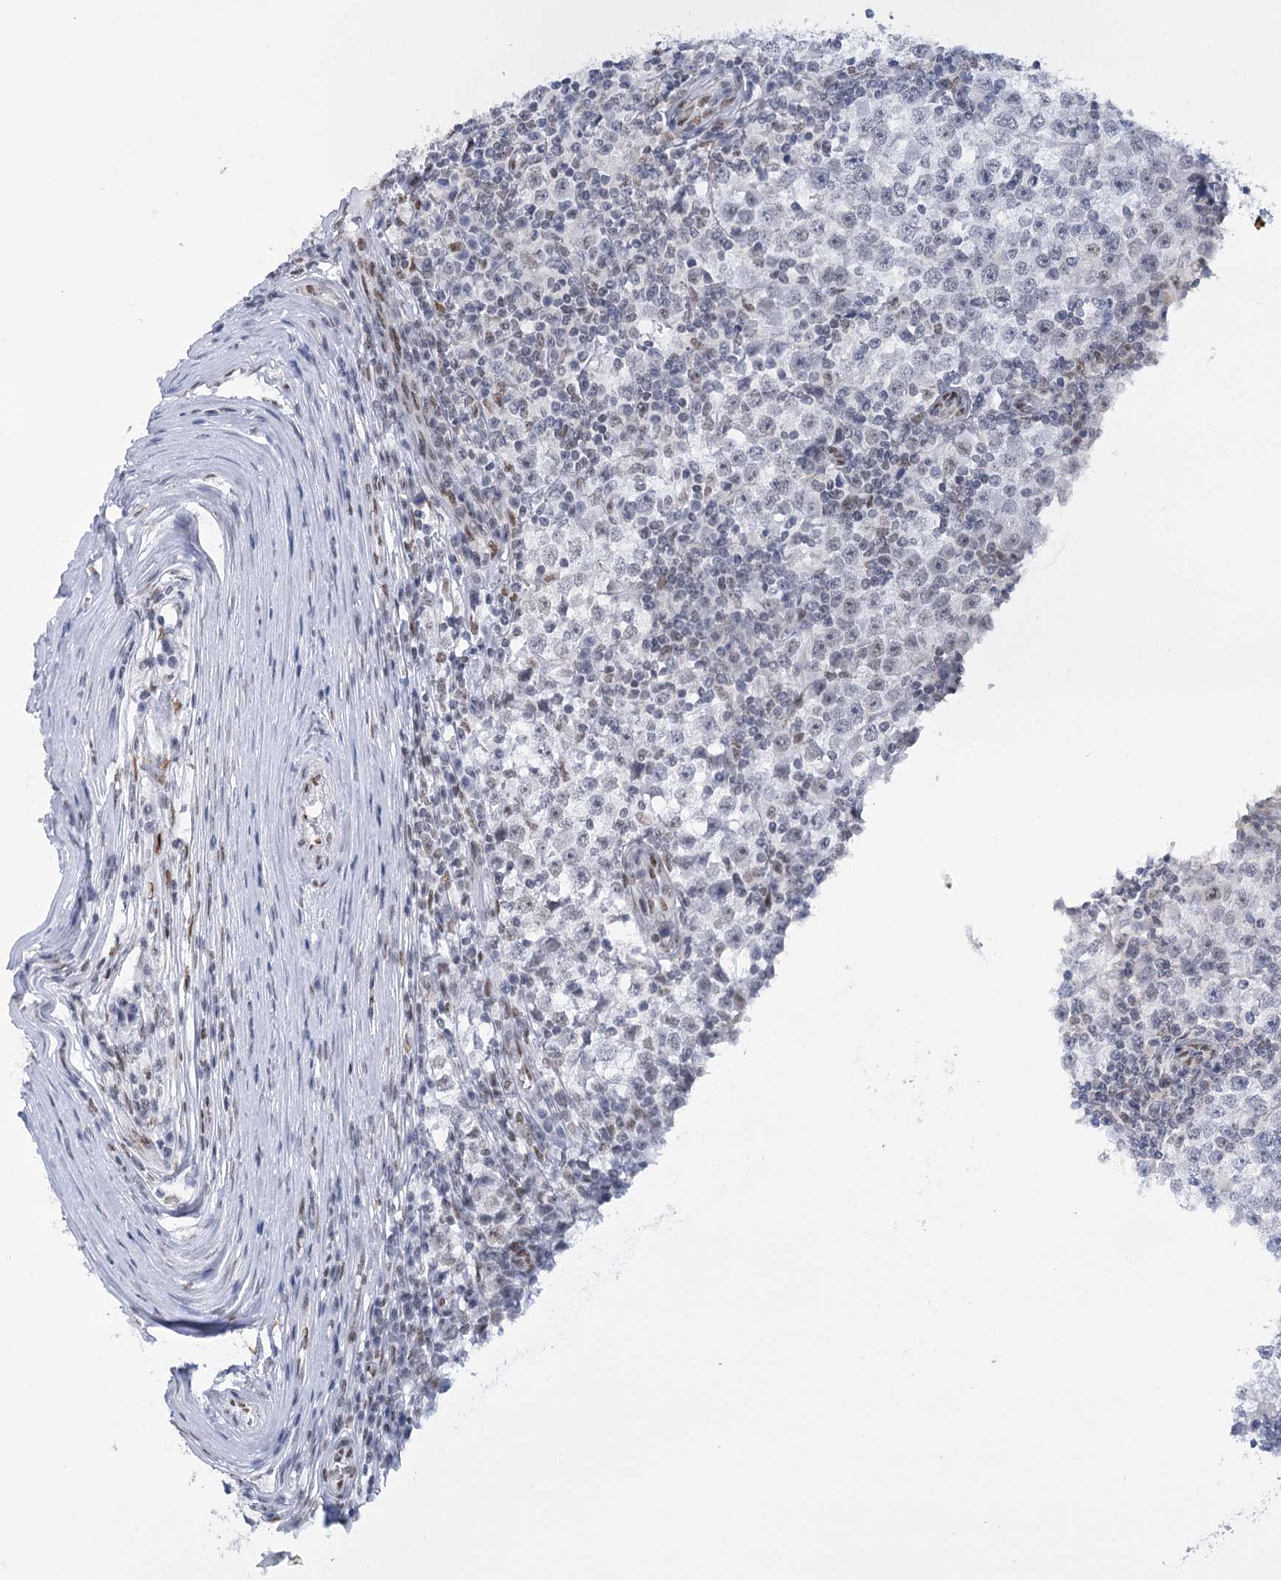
{"staining": {"intensity": "negative", "quantity": "none", "location": "none"}, "tissue": "testis cancer", "cell_type": "Tumor cells", "image_type": "cancer", "snomed": [{"axis": "morphology", "description": "Seminoma, NOS"}, {"axis": "topography", "description": "Testis"}], "caption": "An IHC micrograph of testis cancer is shown. There is no staining in tumor cells of testis cancer. (Stains: DAB immunohistochemistry (IHC) with hematoxylin counter stain, Microscopy: brightfield microscopy at high magnification).", "gene": "HNRNPA0", "patient": {"sex": "male", "age": 65}}